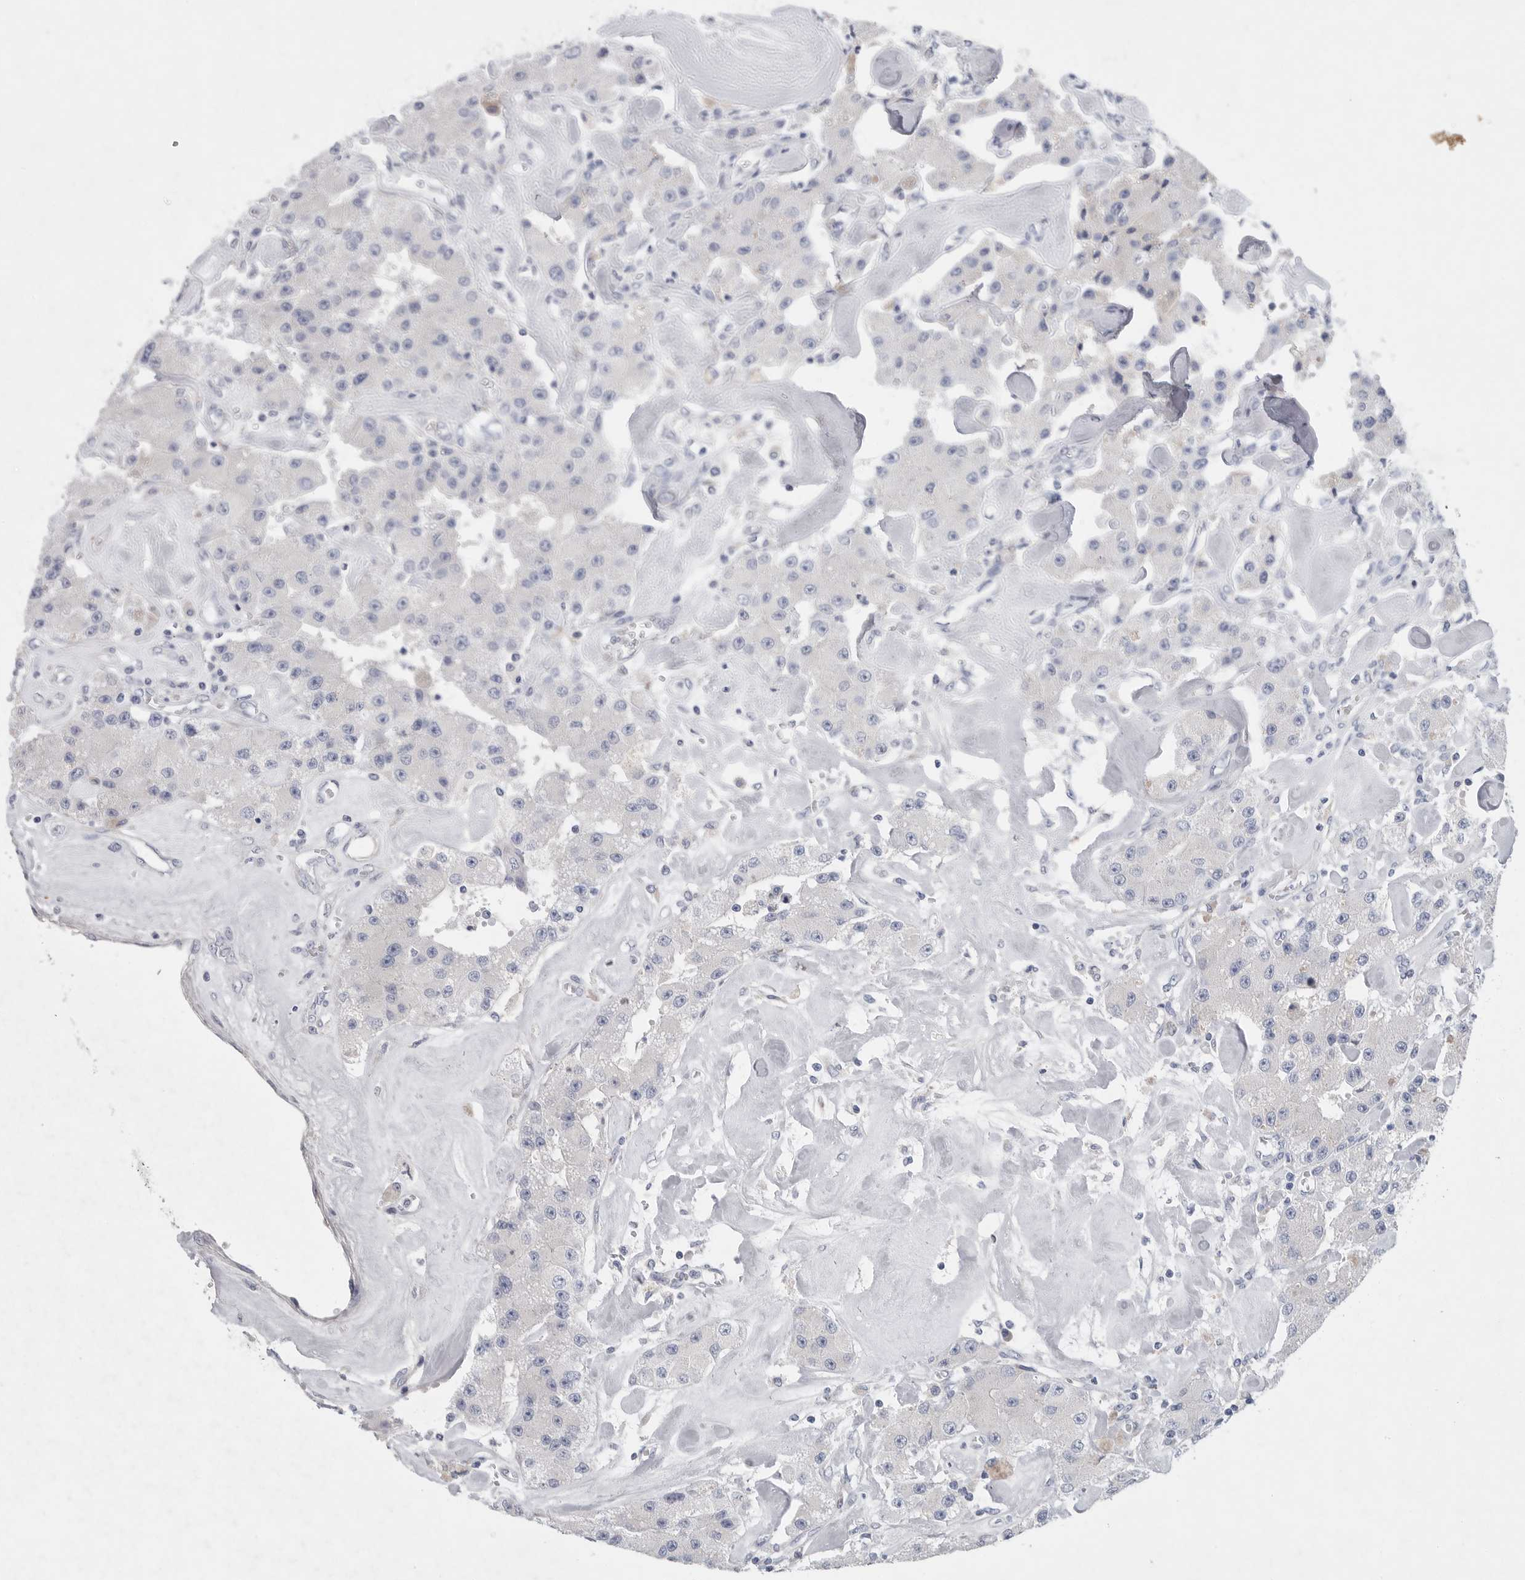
{"staining": {"intensity": "negative", "quantity": "none", "location": "none"}, "tissue": "carcinoid", "cell_type": "Tumor cells", "image_type": "cancer", "snomed": [{"axis": "morphology", "description": "Carcinoid, malignant, NOS"}, {"axis": "topography", "description": "Pancreas"}], "caption": "A photomicrograph of carcinoid (malignant) stained for a protein displays no brown staining in tumor cells.", "gene": "CAMK2B", "patient": {"sex": "male", "age": 41}}